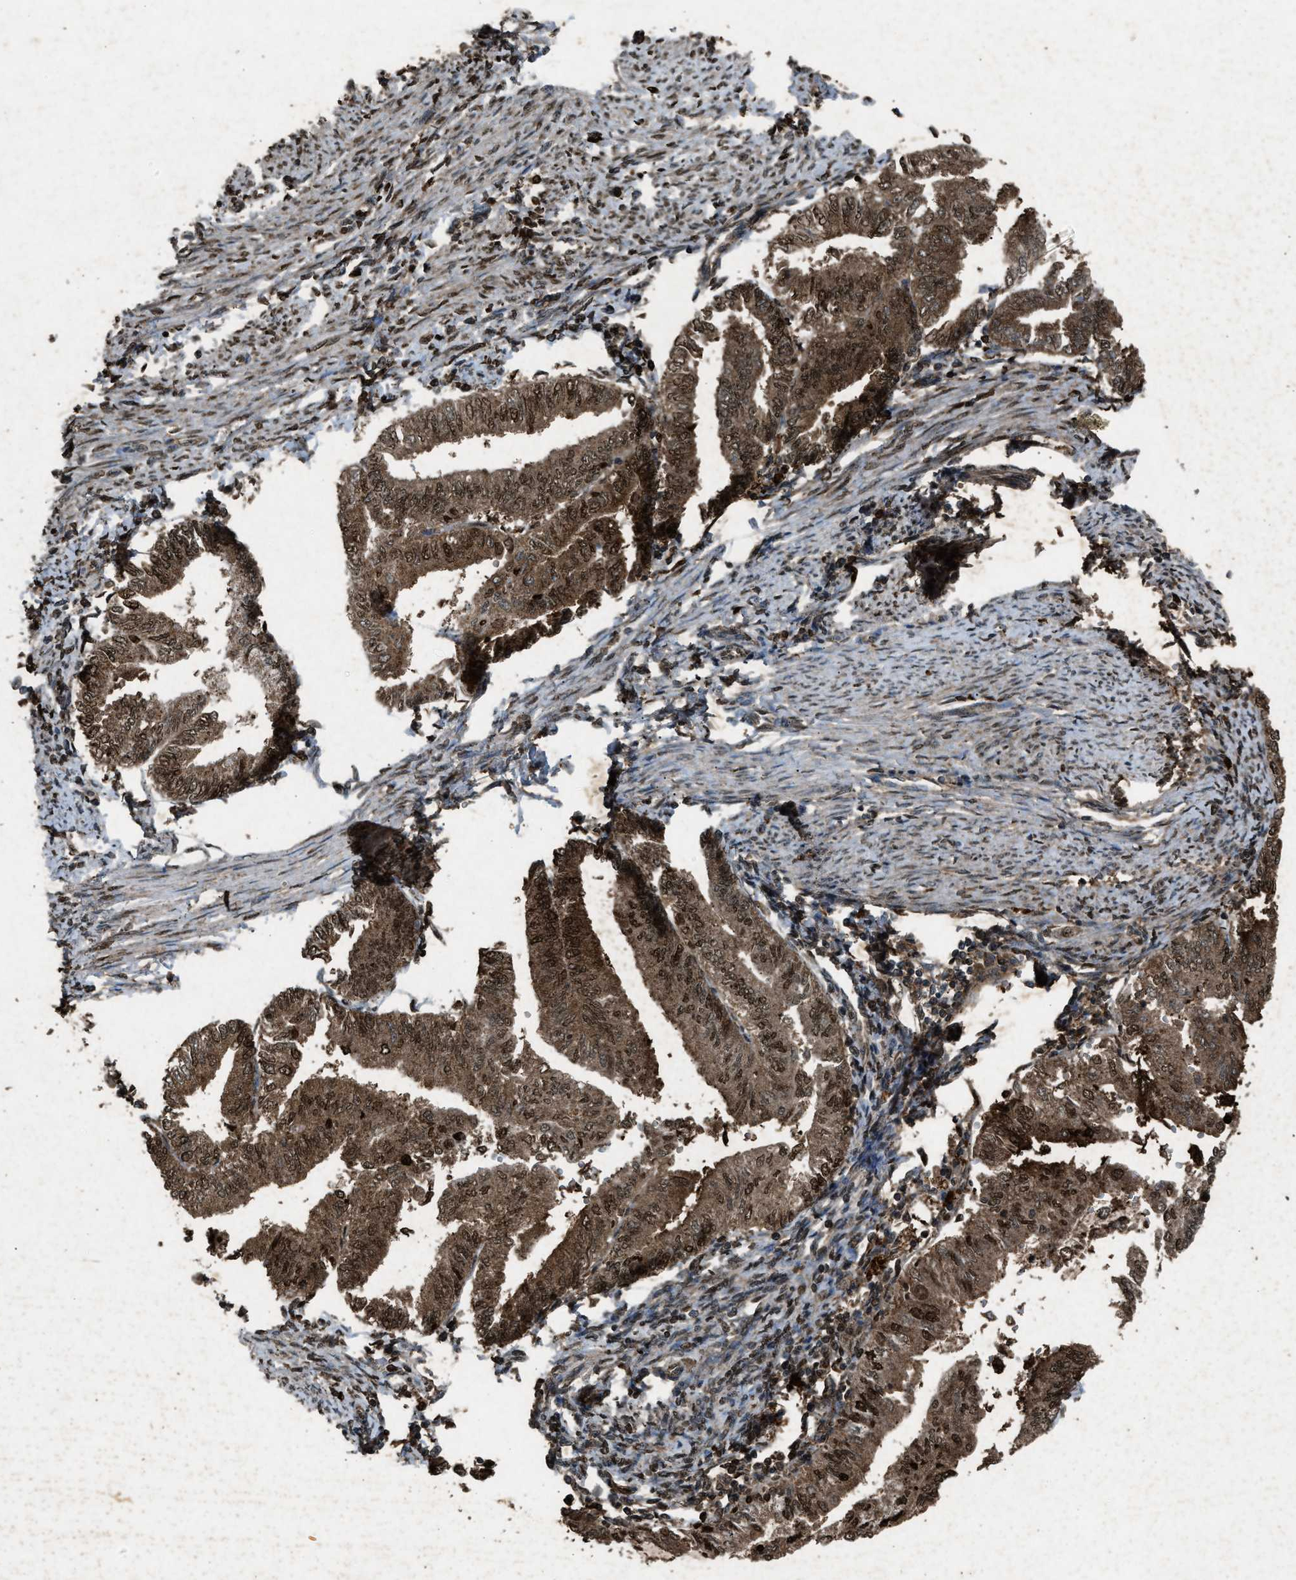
{"staining": {"intensity": "moderate", "quantity": ">75%", "location": "cytoplasmic/membranous,nuclear"}, "tissue": "endometrial cancer", "cell_type": "Tumor cells", "image_type": "cancer", "snomed": [{"axis": "morphology", "description": "Adenocarcinoma, NOS"}, {"axis": "topography", "description": "Endometrium"}], "caption": "Endometrial adenocarcinoma stained with a brown dye demonstrates moderate cytoplasmic/membranous and nuclear positive positivity in about >75% of tumor cells.", "gene": "PSMD1", "patient": {"sex": "female", "age": 66}}